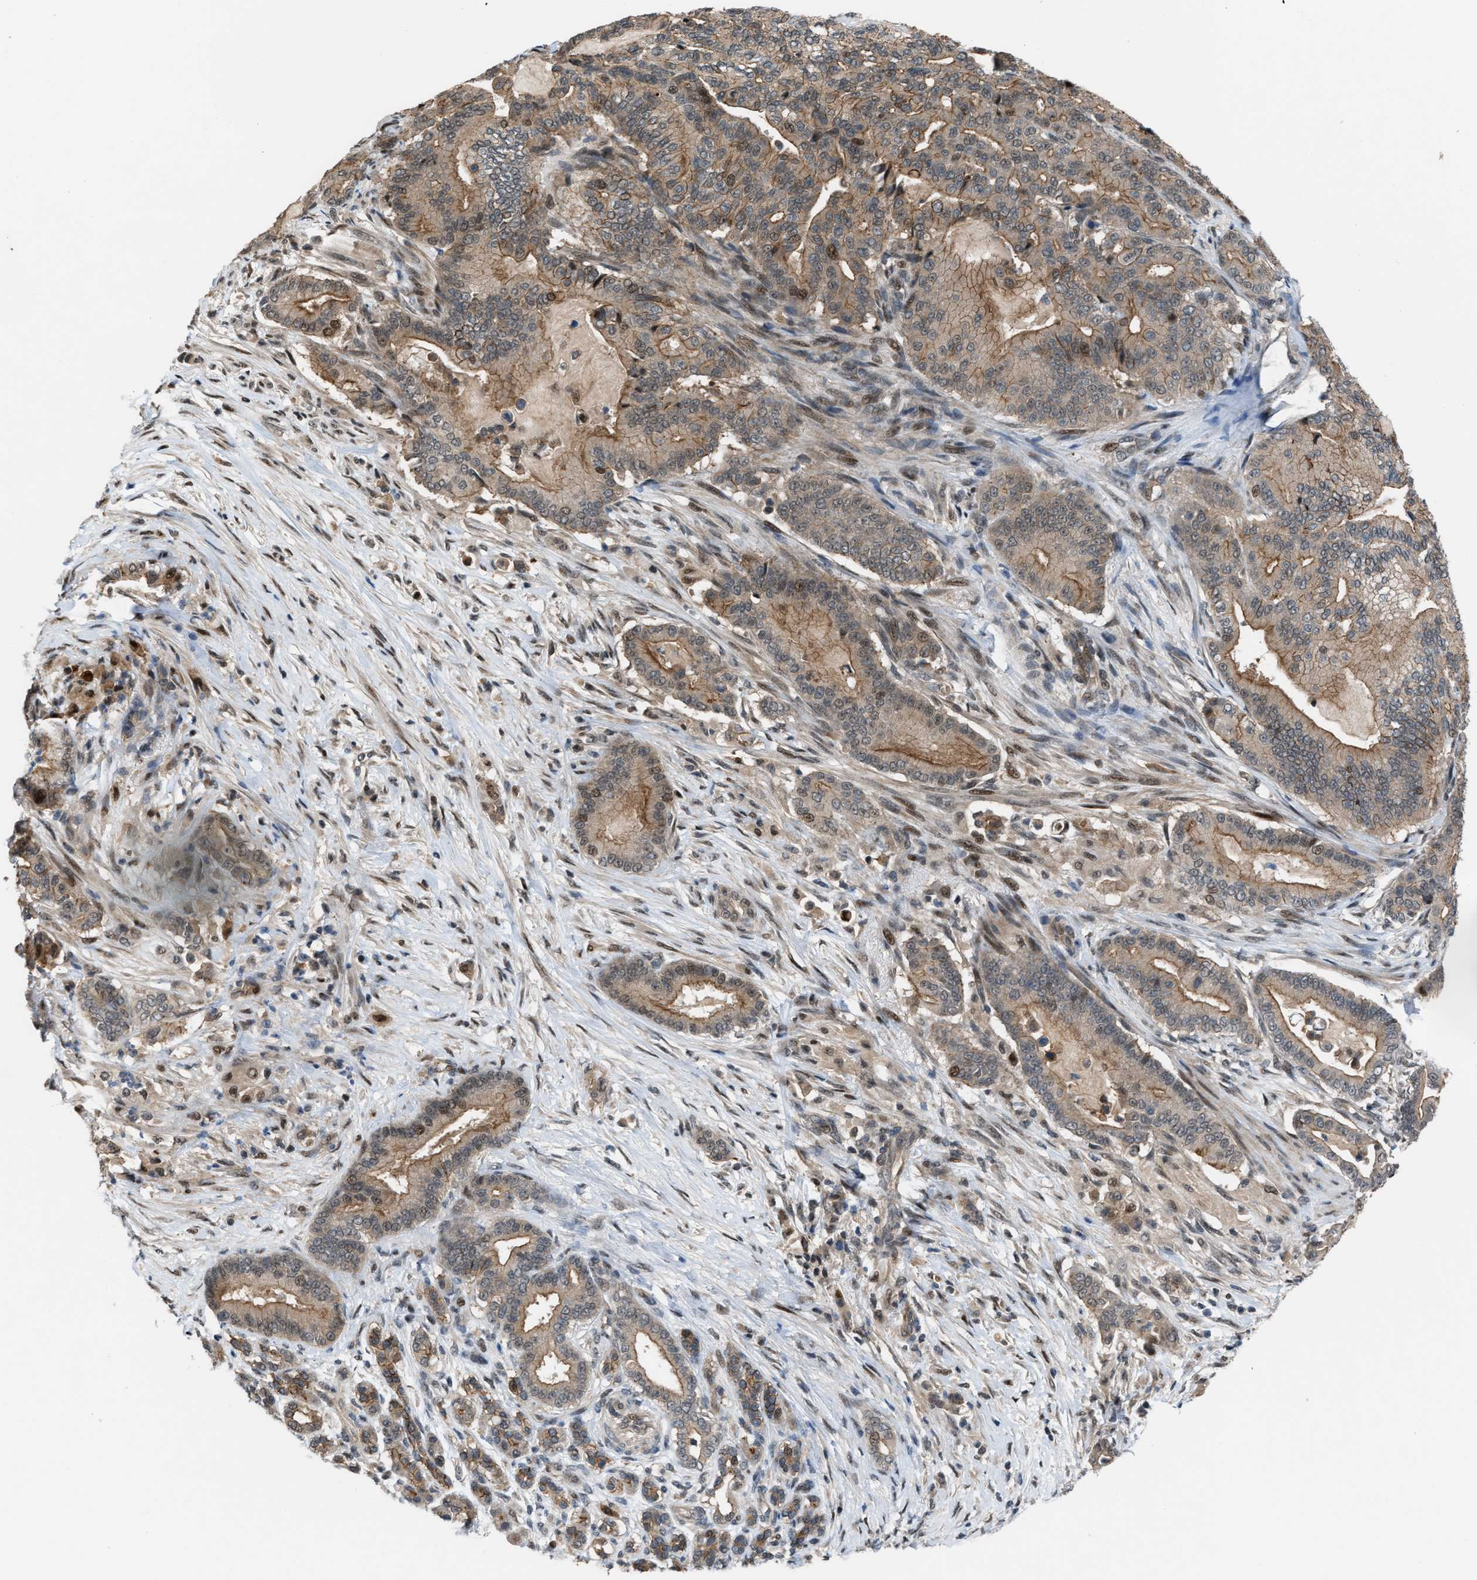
{"staining": {"intensity": "weak", "quantity": ">75%", "location": "cytoplasmic/membranous"}, "tissue": "pancreatic cancer", "cell_type": "Tumor cells", "image_type": "cancer", "snomed": [{"axis": "morphology", "description": "Normal tissue, NOS"}, {"axis": "morphology", "description": "Adenocarcinoma, NOS"}, {"axis": "topography", "description": "Pancreas"}], "caption": "Immunohistochemical staining of pancreatic adenocarcinoma displays low levels of weak cytoplasmic/membranous staining in about >75% of tumor cells.", "gene": "RFFL", "patient": {"sex": "male", "age": 63}}